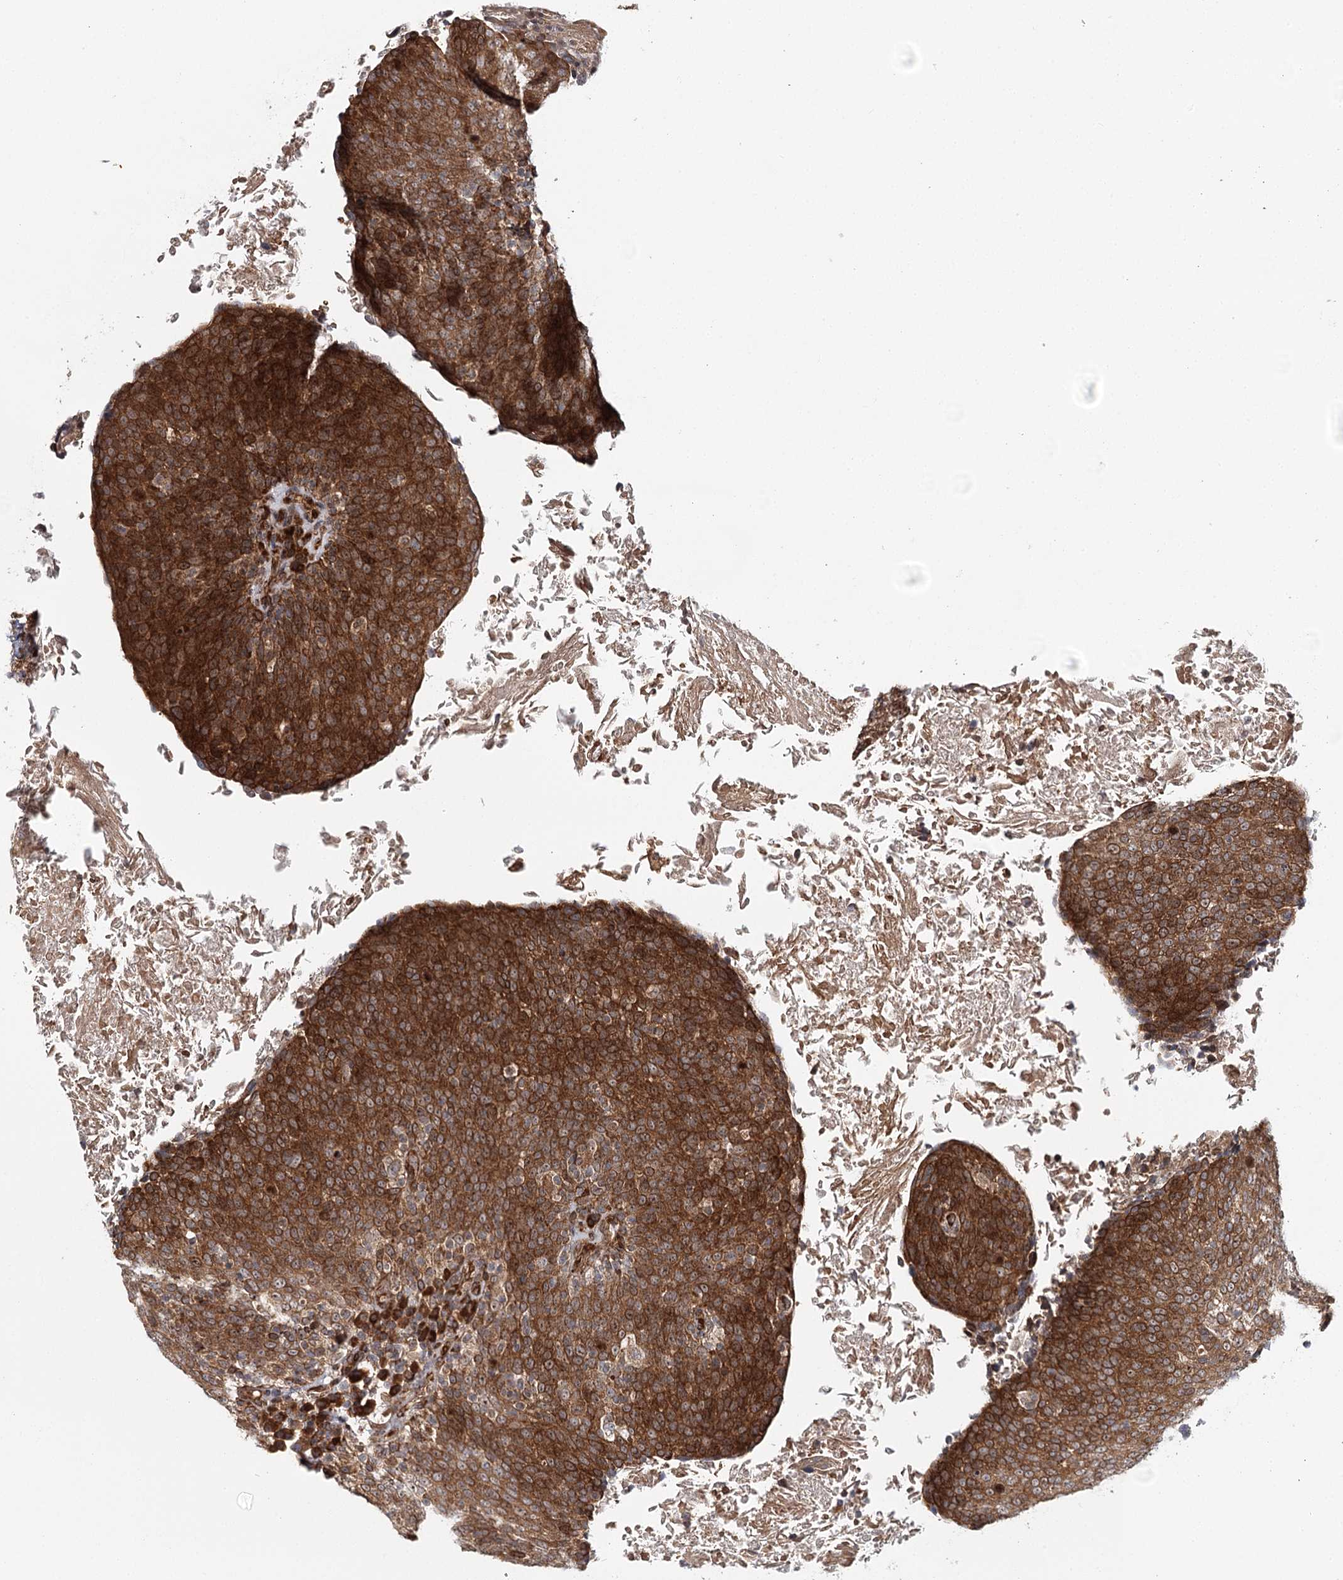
{"staining": {"intensity": "strong", "quantity": ">75%", "location": "cytoplasmic/membranous,nuclear"}, "tissue": "head and neck cancer", "cell_type": "Tumor cells", "image_type": "cancer", "snomed": [{"axis": "morphology", "description": "Squamous cell carcinoma, NOS"}, {"axis": "morphology", "description": "Squamous cell carcinoma, metastatic, NOS"}, {"axis": "topography", "description": "Lymph node"}, {"axis": "topography", "description": "Head-Neck"}], "caption": "Head and neck cancer (metastatic squamous cell carcinoma) was stained to show a protein in brown. There is high levels of strong cytoplasmic/membranous and nuclear expression in about >75% of tumor cells.", "gene": "MKNK1", "patient": {"sex": "male", "age": 62}}